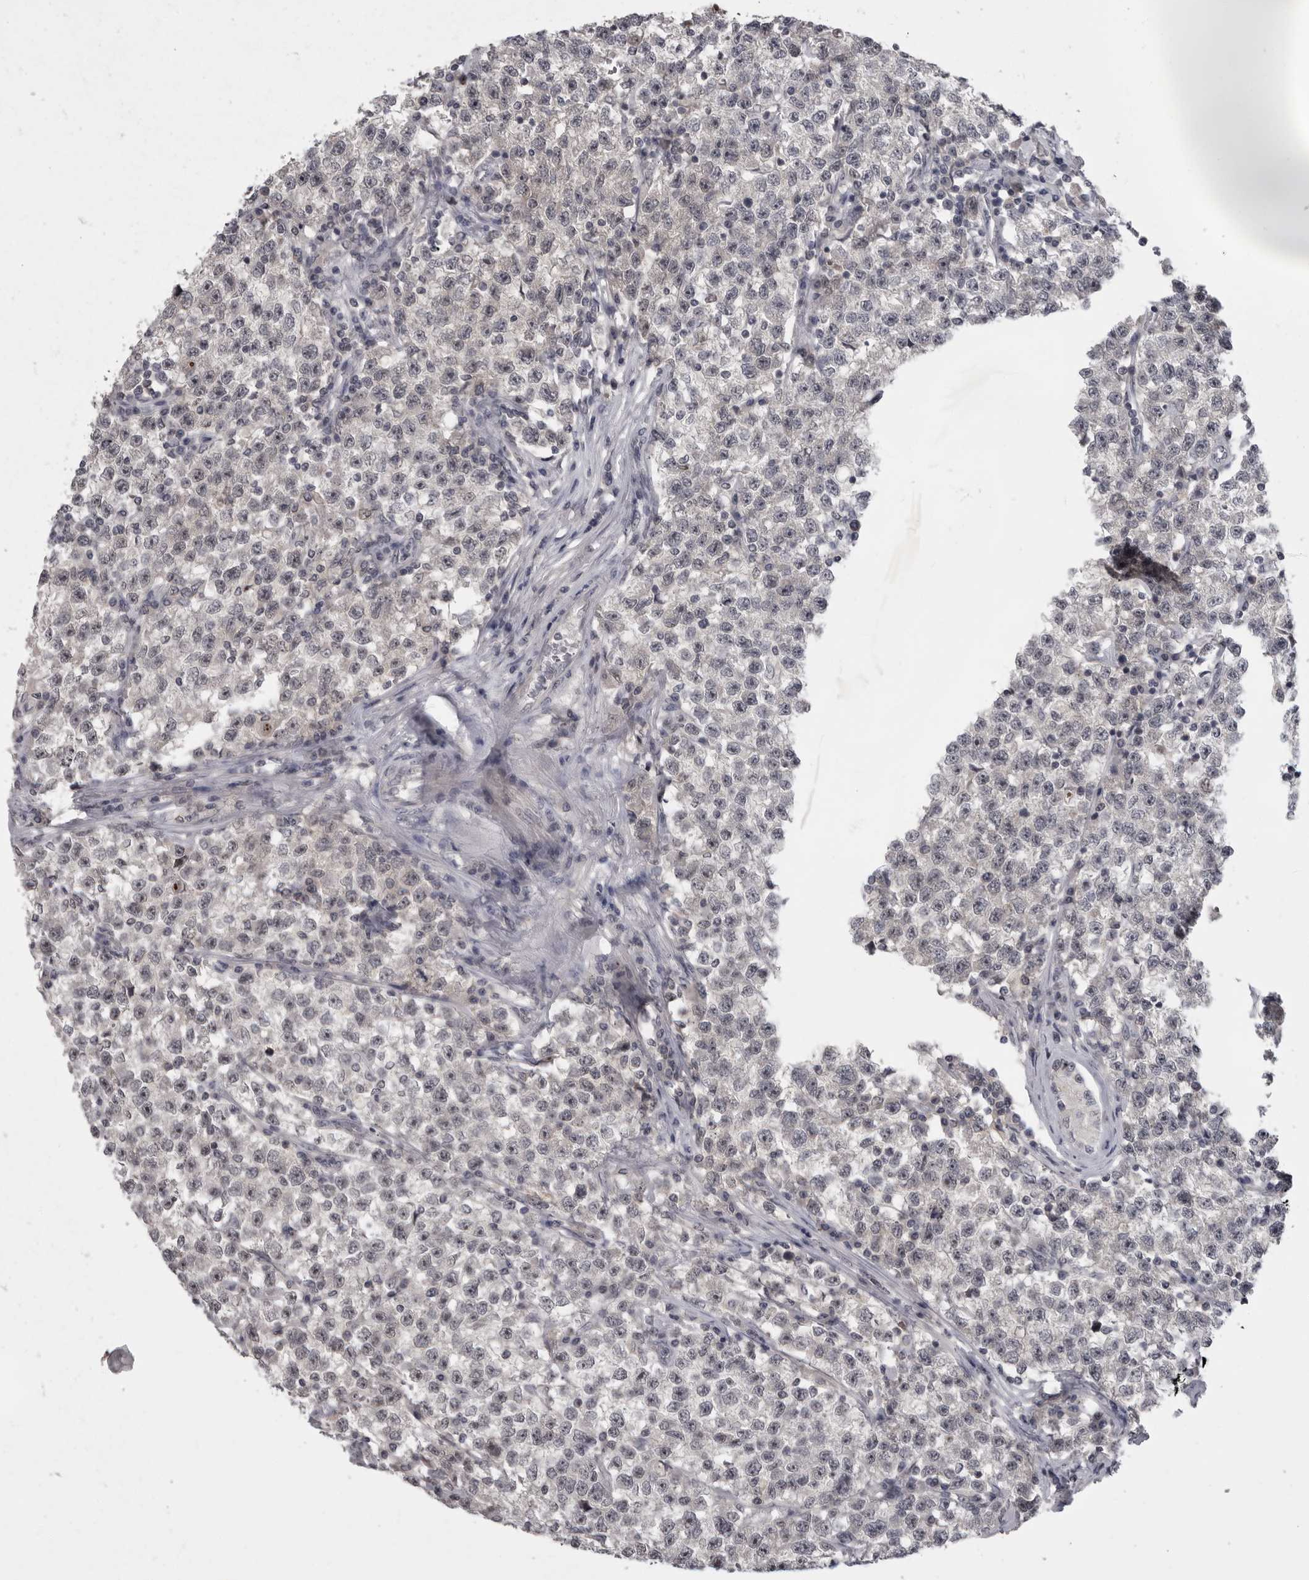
{"staining": {"intensity": "negative", "quantity": "none", "location": "none"}, "tissue": "testis cancer", "cell_type": "Tumor cells", "image_type": "cancer", "snomed": [{"axis": "morphology", "description": "Seminoma, NOS"}, {"axis": "topography", "description": "Testis"}], "caption": "Testis cancer was stained to show a protein in brown. There is no significant expression in tumor cells. The staining was performed using DAB to visualize the protein expression in brown, while the nuclei were stained in blue with hematoxylin (Magnification: 20x).", "gene": "MRTO4", "patient": {"sex": "male", "age": 22}}